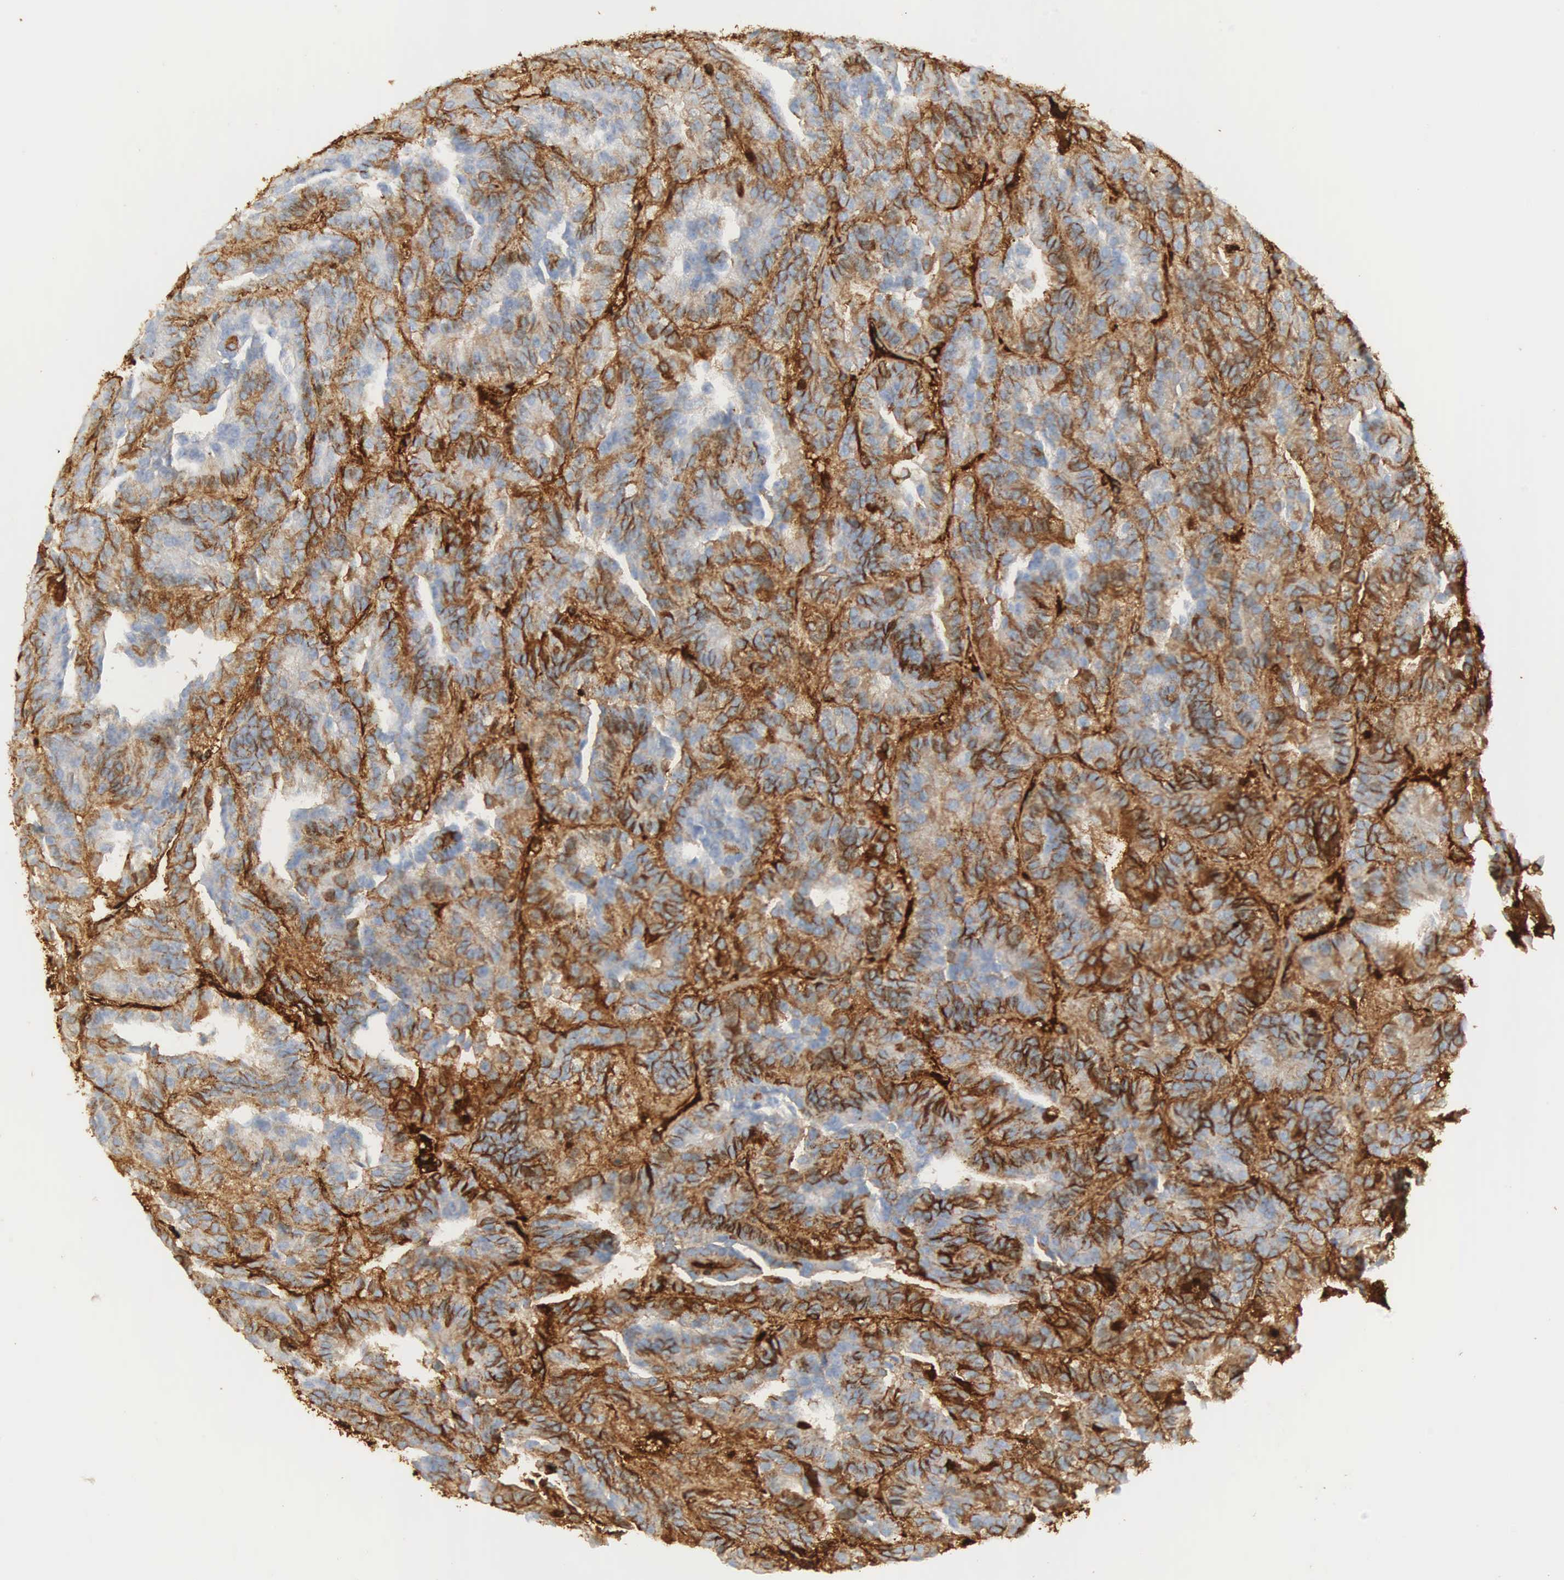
{"staining": {"intensity": "strong", "quantity": "25%-75%", "location": "cytoplasmic/membranous"}, "tissue": "renal cancer", "cell_type": "Tumor cells", "image_type": "cancer", "snomed": [{"axis": "morphology", "description": "Adenocarcinoma, NOS"}, {"axis": "topography", "description": "Kidney"}], "caption": "Renal cancer stained for a protein reveals strong cytoplasmic/membranous positivity in tumor cells.", "gene": "IGLC3", "patient": {"sex": "male", "age": 46}}